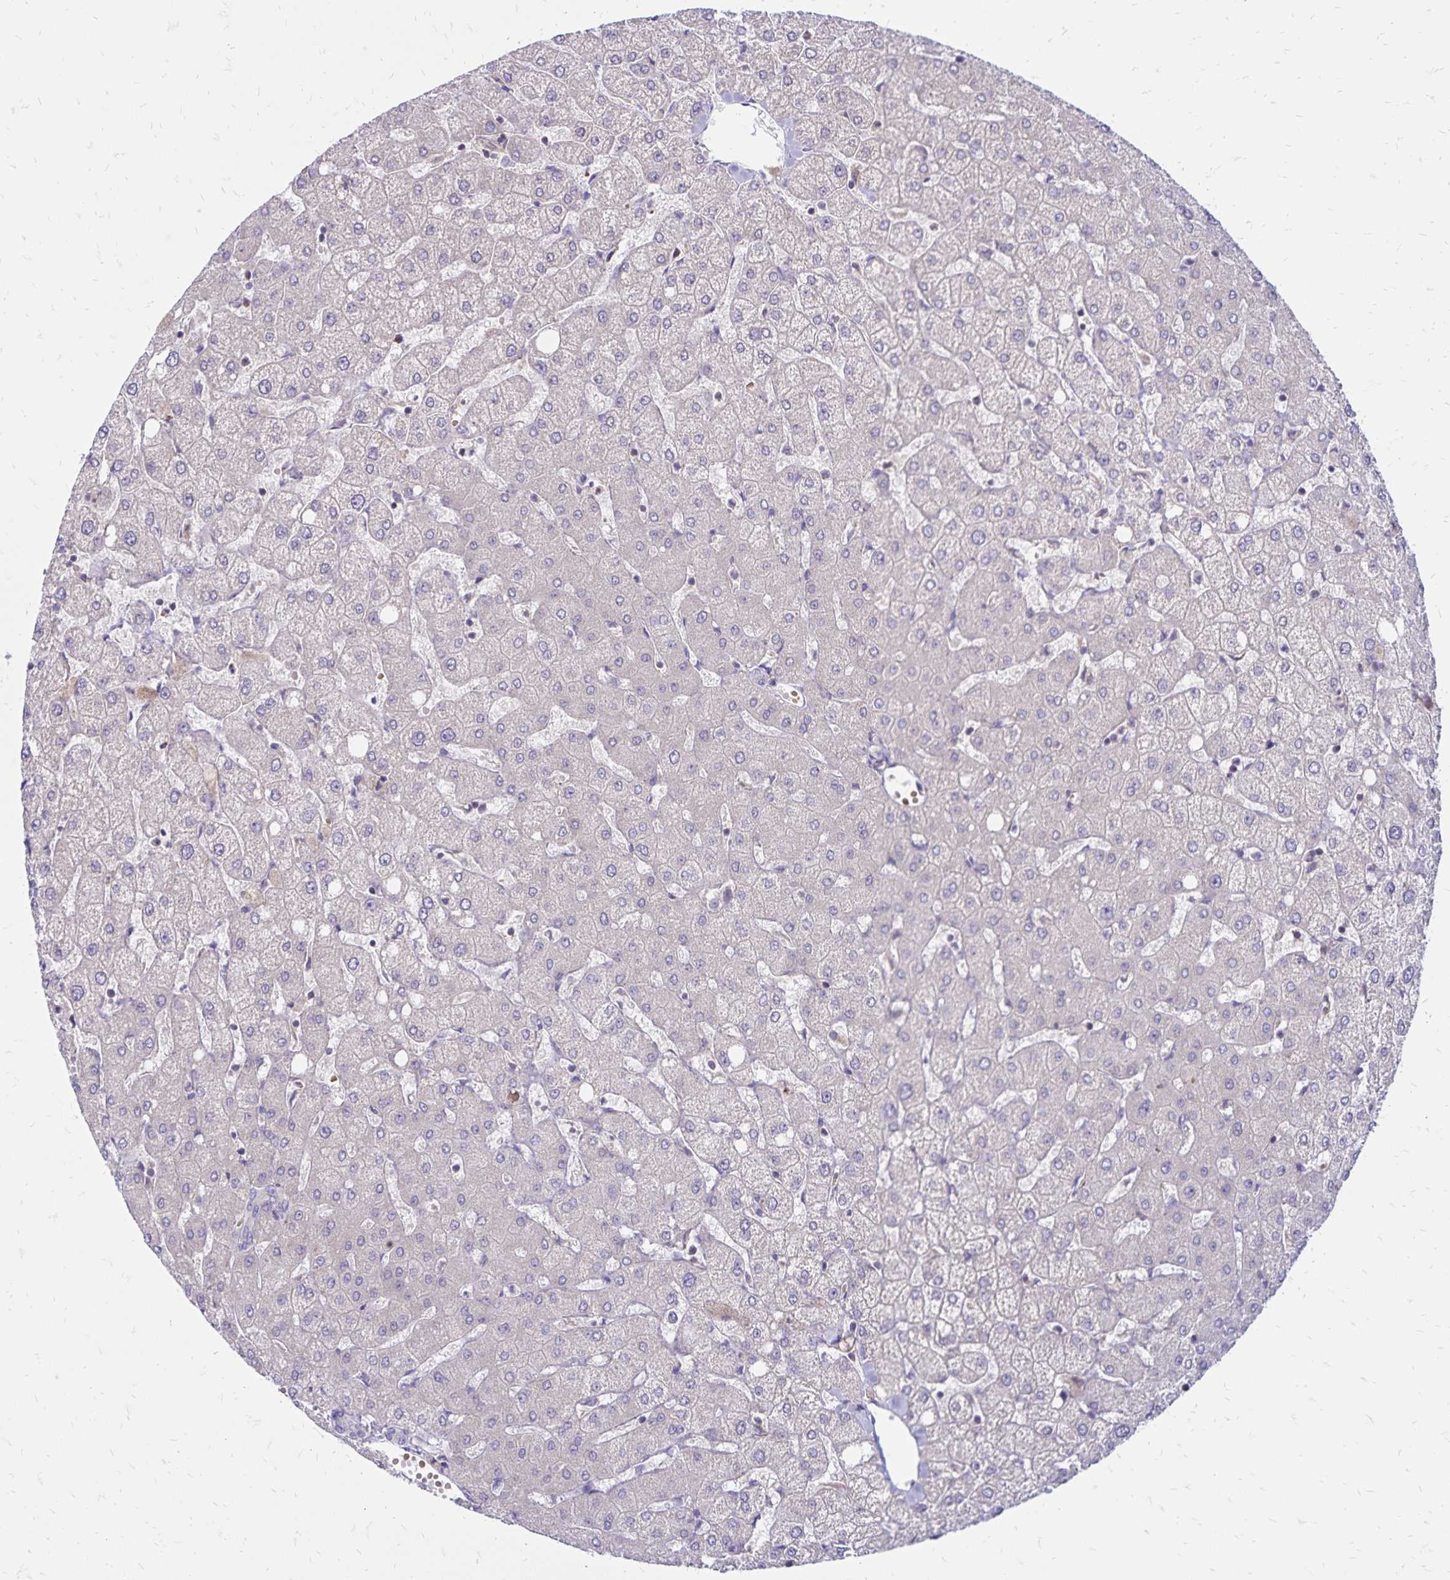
{"staining": {"intensity": "negative", "quantity": "none", "location": "none"}, "tissue": "liver", "cell_type": "Cholangiocytes", "image_type": "normal", "snomed": [{"axis": "morphology", "description": "Normal tissue, NOS"}, {"axis": "topography", "description": "Liver"}], "caption": "Immunohistochemistry of normal human liver reveals no expression in cholangiocytes.", "gene": "FSD1", "patient": {"sex": "female", "age": 54}}